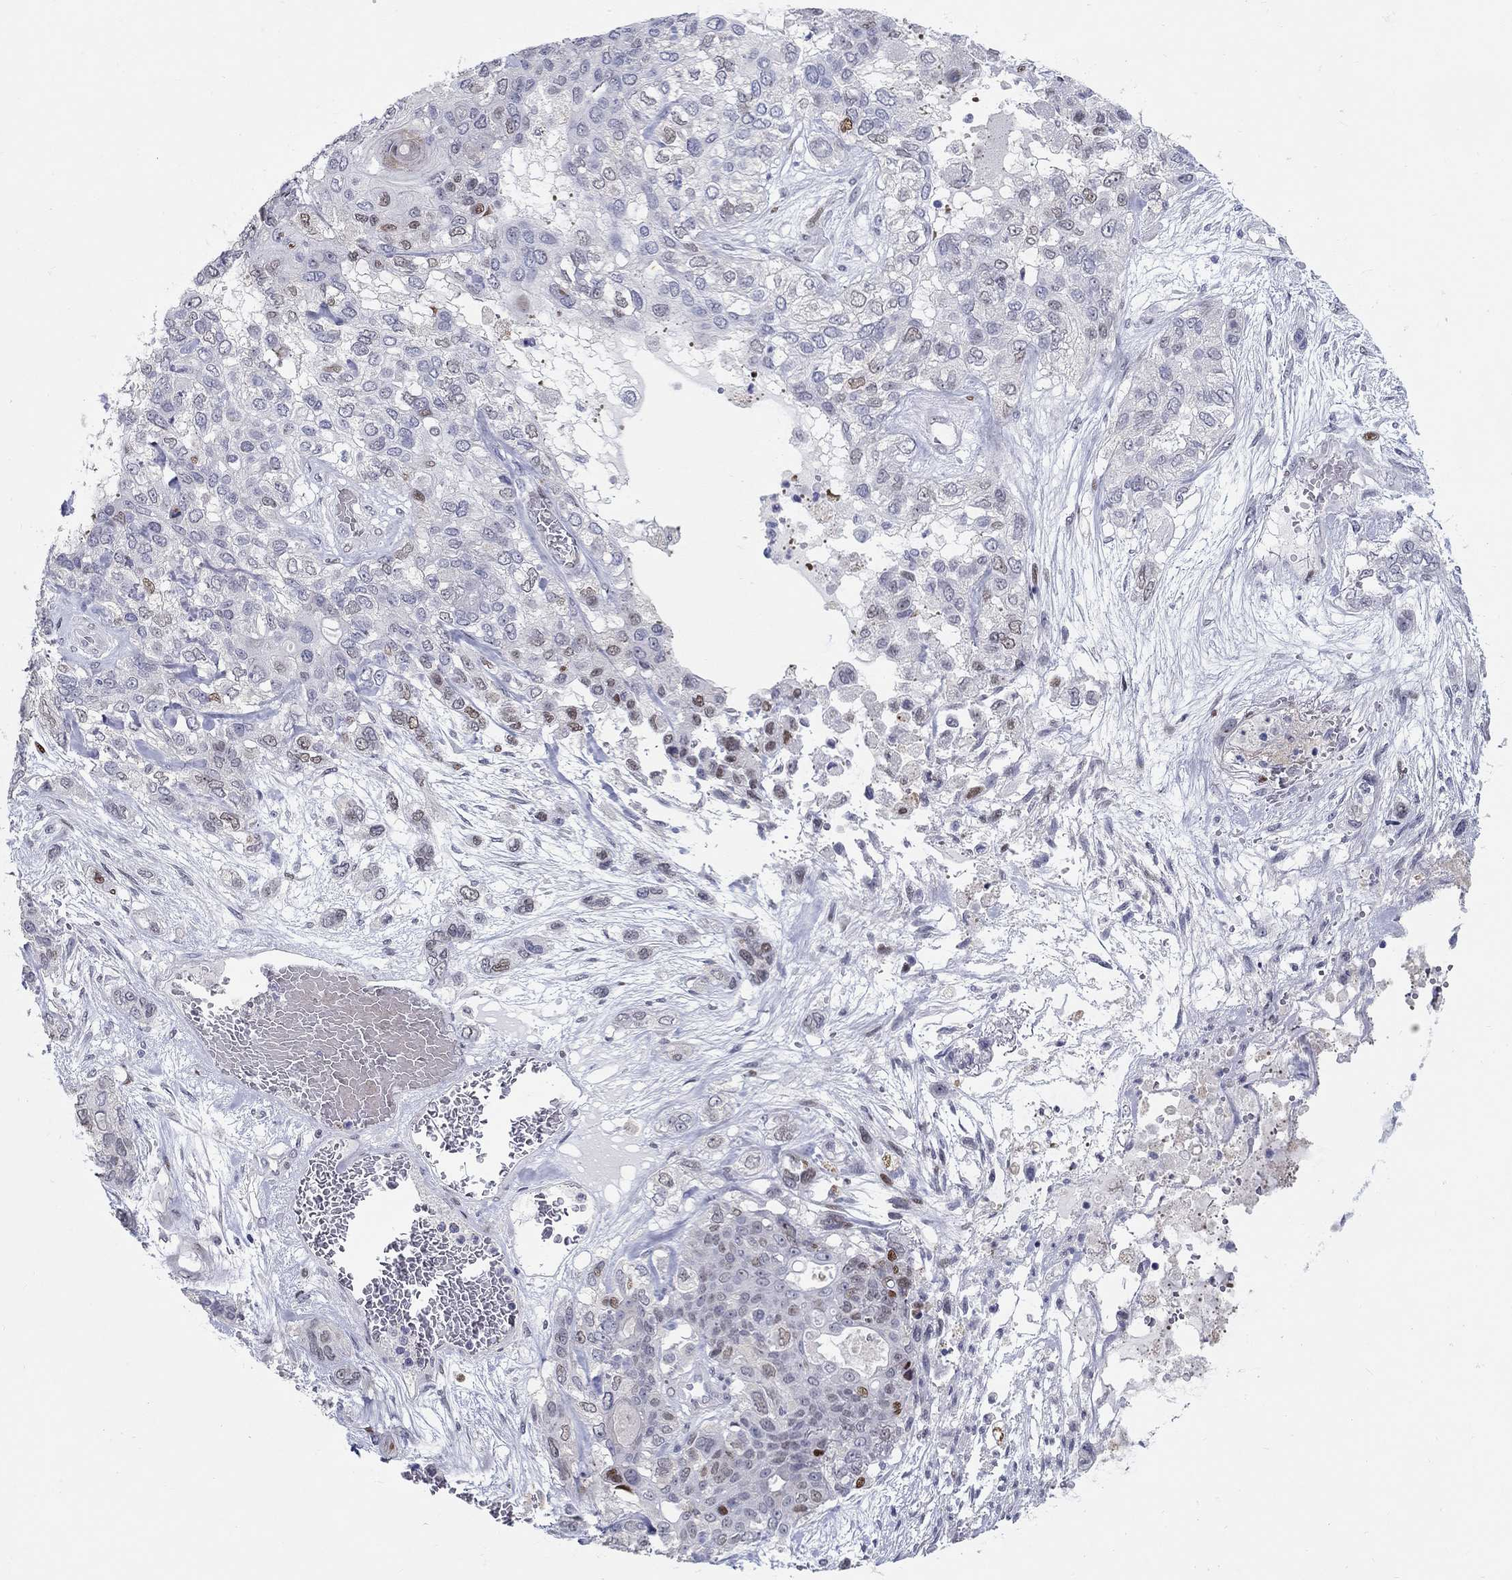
{"staining": {"intensity": "moderate", "quantity": "<25%", "location": "nuclear"}, "tissue": "lung cancer", "cell_type": "Tumor cells", "image_type": "cancer", "snomed": [{"axis": "morphology", "description": "Squamous cell carcinoma, NOS"}, {"axis": "topography", "description": "Lung"}], "caption": "Immunohistochemistry (DAB) staining of human lung cancer shows moderate nuclear protein staining in about <25% of tumor cells.", "gene": "RAPGEF5", "patient": {"sex": "female", "age": 70}}